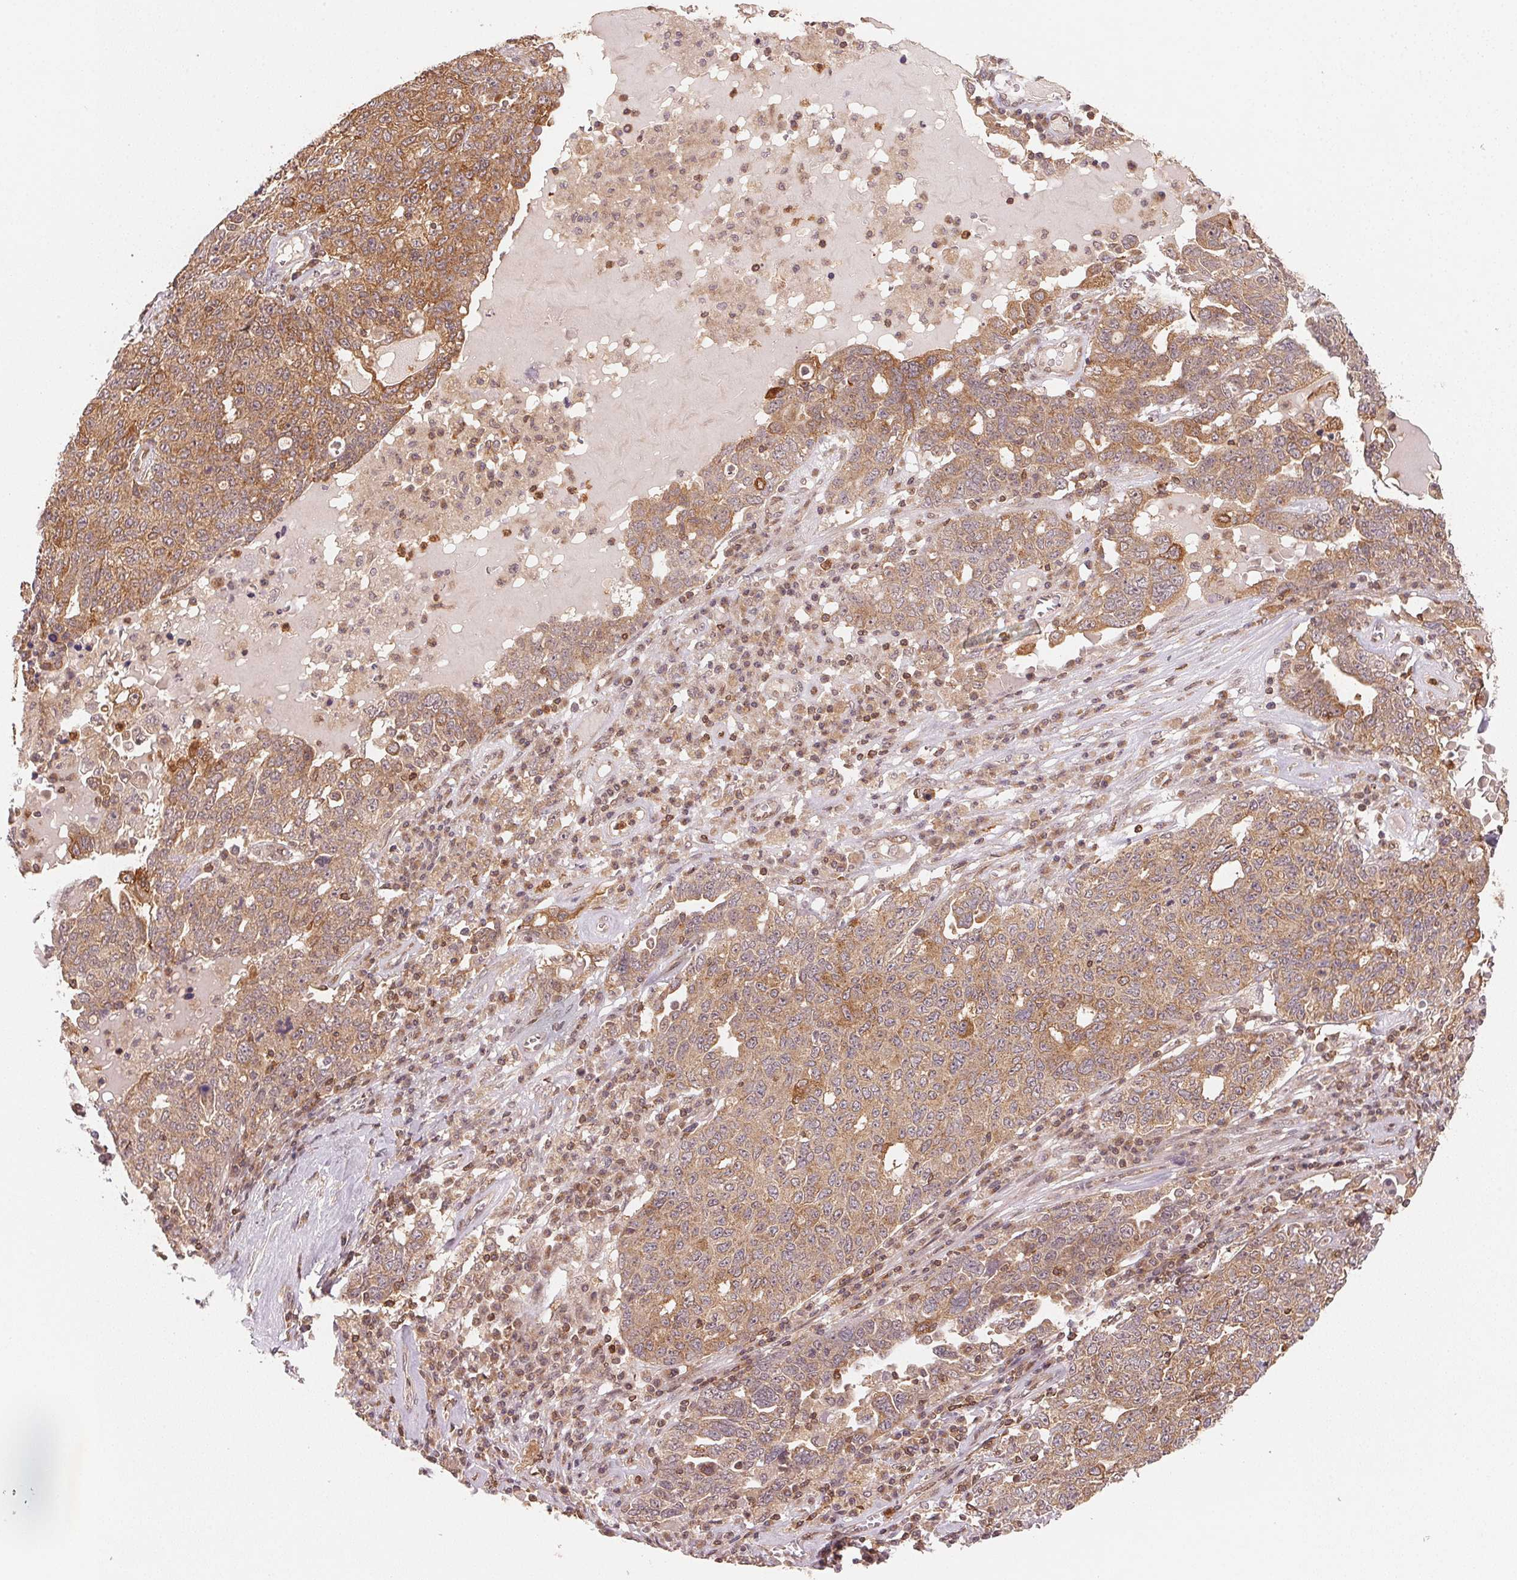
{"staining": {"intensity": "weak", "quantity": ">75%", "location": "cytoplasmic/membranous"}, "tissue": "ovarian cancer", "cell_type": "Tumor cells", "image_type": "cancer", "snomed": [{"axis": "morphology", "description": "Carcinoma, endometroid"}, {"axis": "topography", "description": "Ovary"}], "caption": "Ovarian endometroid carcinoma tissue displays weak cytoplasmic/membranous expression in approximately >75% of tumor cells", "gene": "CCDC102B", "patient": {"sex": "female", "age": 62}}